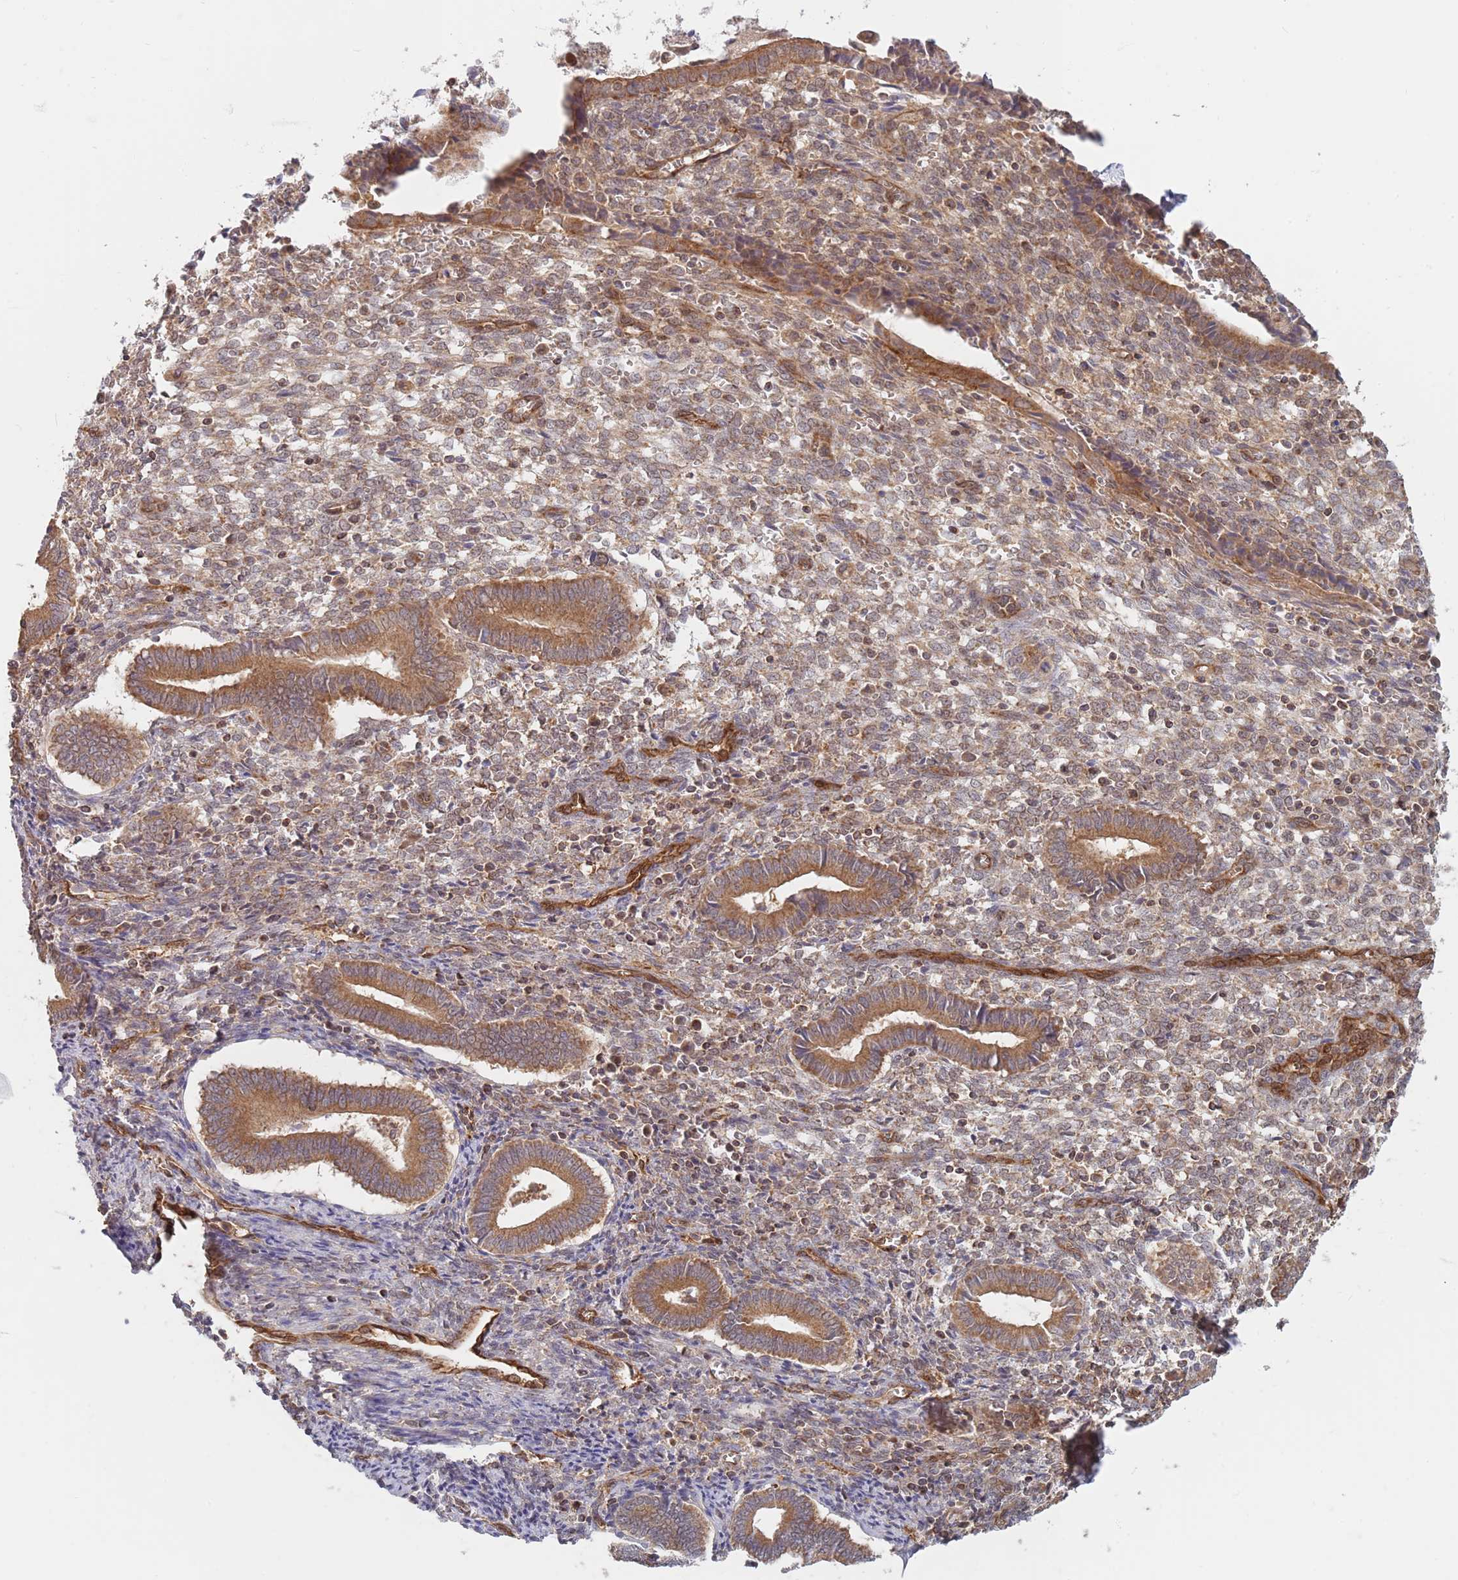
{"staining": {"intensity": "moderate", "quantity": "25%-75%", "location": "cytoplasmic/membranous"}, "tissue": "endometrium", "cell_type": "Cells in endometrial stroma", "image_type": "normal", "snomed": [{"axis": "morphology", "description": "Normal tissue, NOS"}, {"axis": "topography", "description": "Other"}, {"axis": "topography", "description": "Endometrium"}], "caption": "Brown immunohistochemical staining in benign human endometrium displays moderate cytoplasmic/membranous positivity in approximately 25%-75% of cells in endometrial stroma.", "gene": "GUK1", "patient": {"sex": "female", "age": 44}}